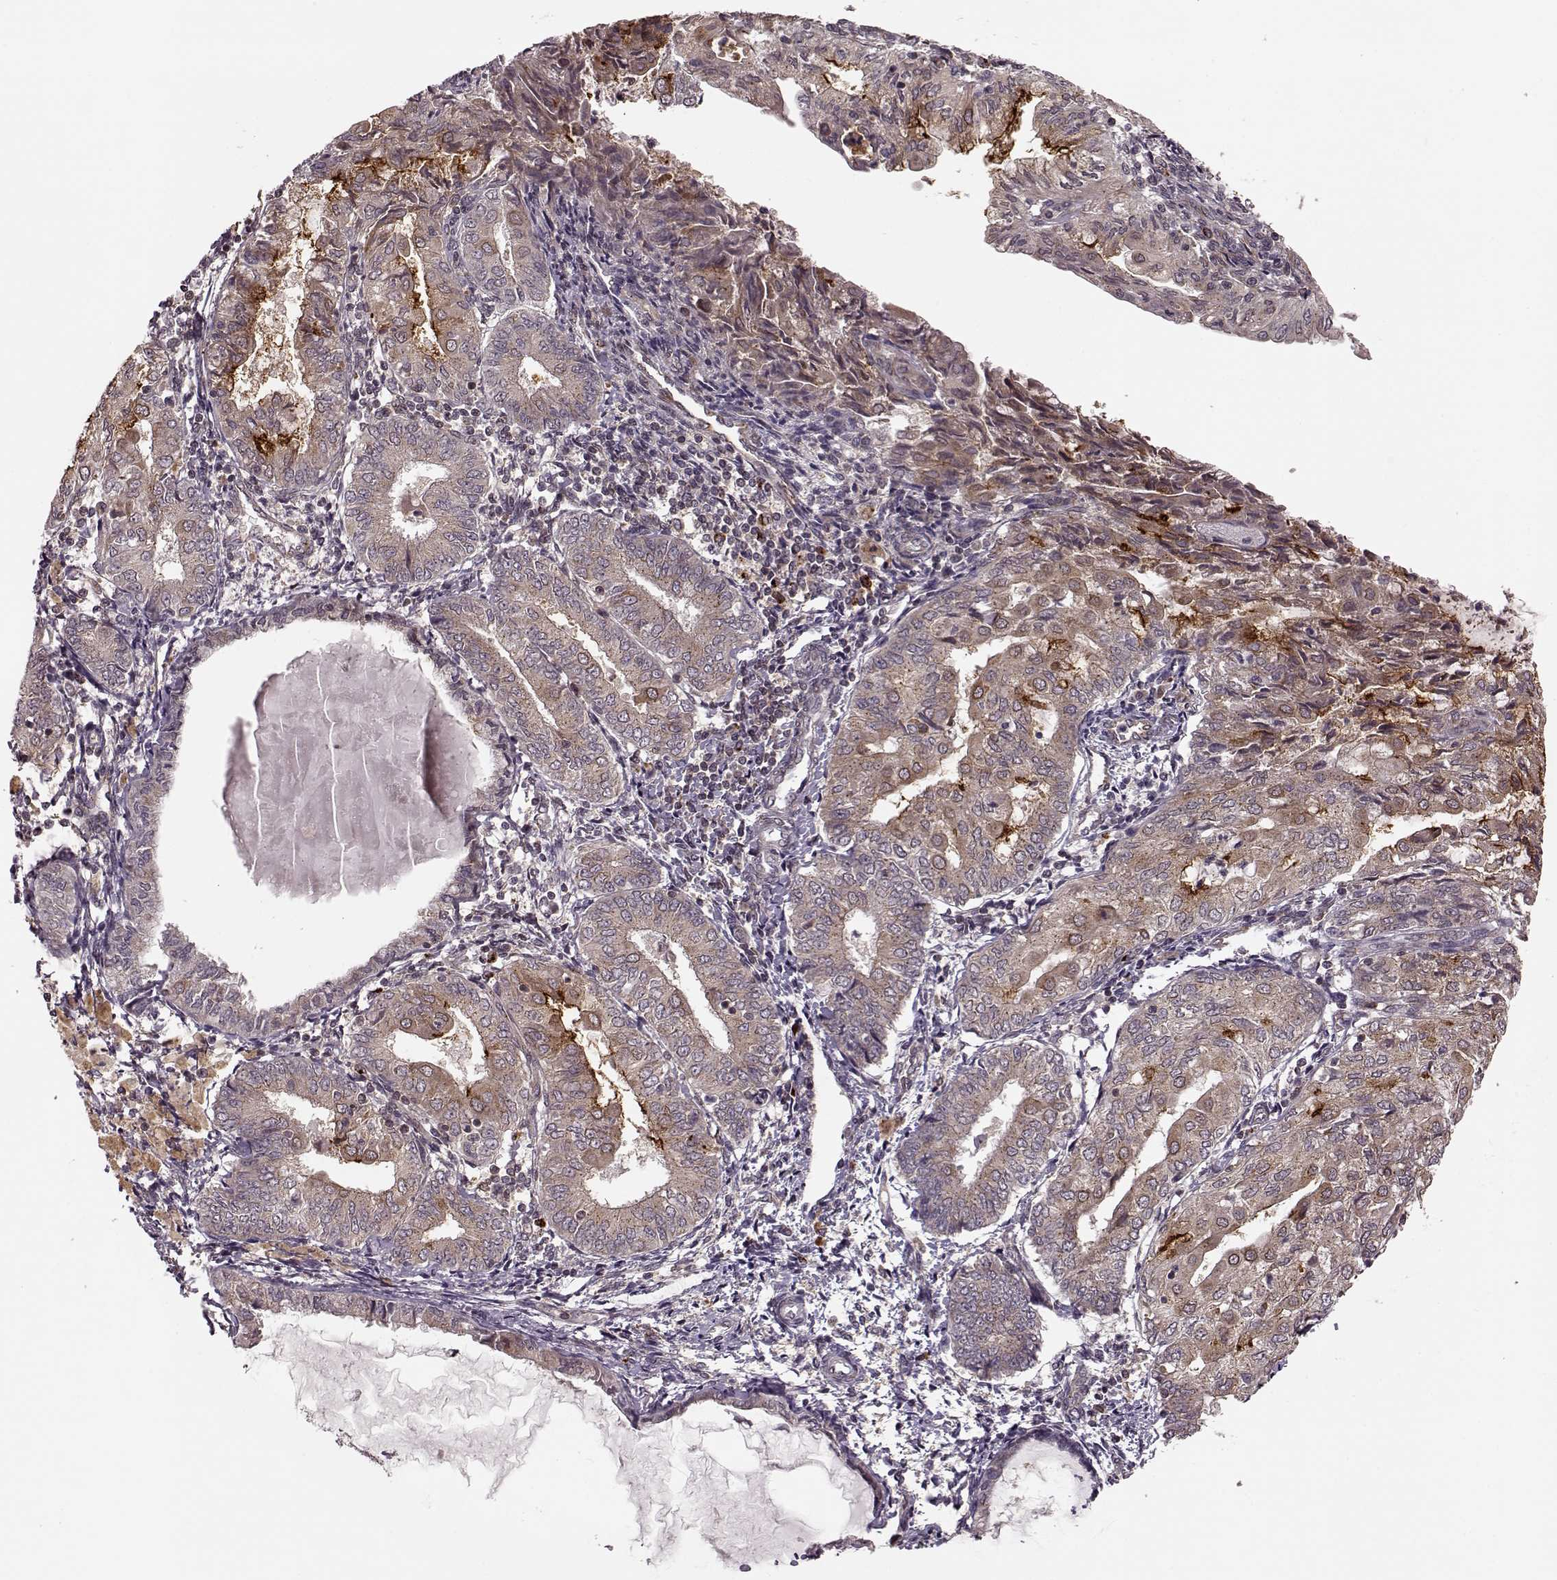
{"staining": {"intensity": "weak", "quantity": ">75%", "location": "cytoplasmic/membranous"}, "tissue": "endometrial cancer", "cell_type": "Tumor cells", "image_type": "cancer", "snomed": [{"axis": "morphology", "description": "Adenocarcinoma, NOS"}, {"axis": "topography", "description": "Endometrium"}], "caption": "Protein analysis of endometrial cancer (adenocarcinoma) tissue shows weak cytoplasmic/membranous expression in approximately >75% of tumor cells.", "gene": "YIPF5", "patient": {"sex": "female", "age": 68}}